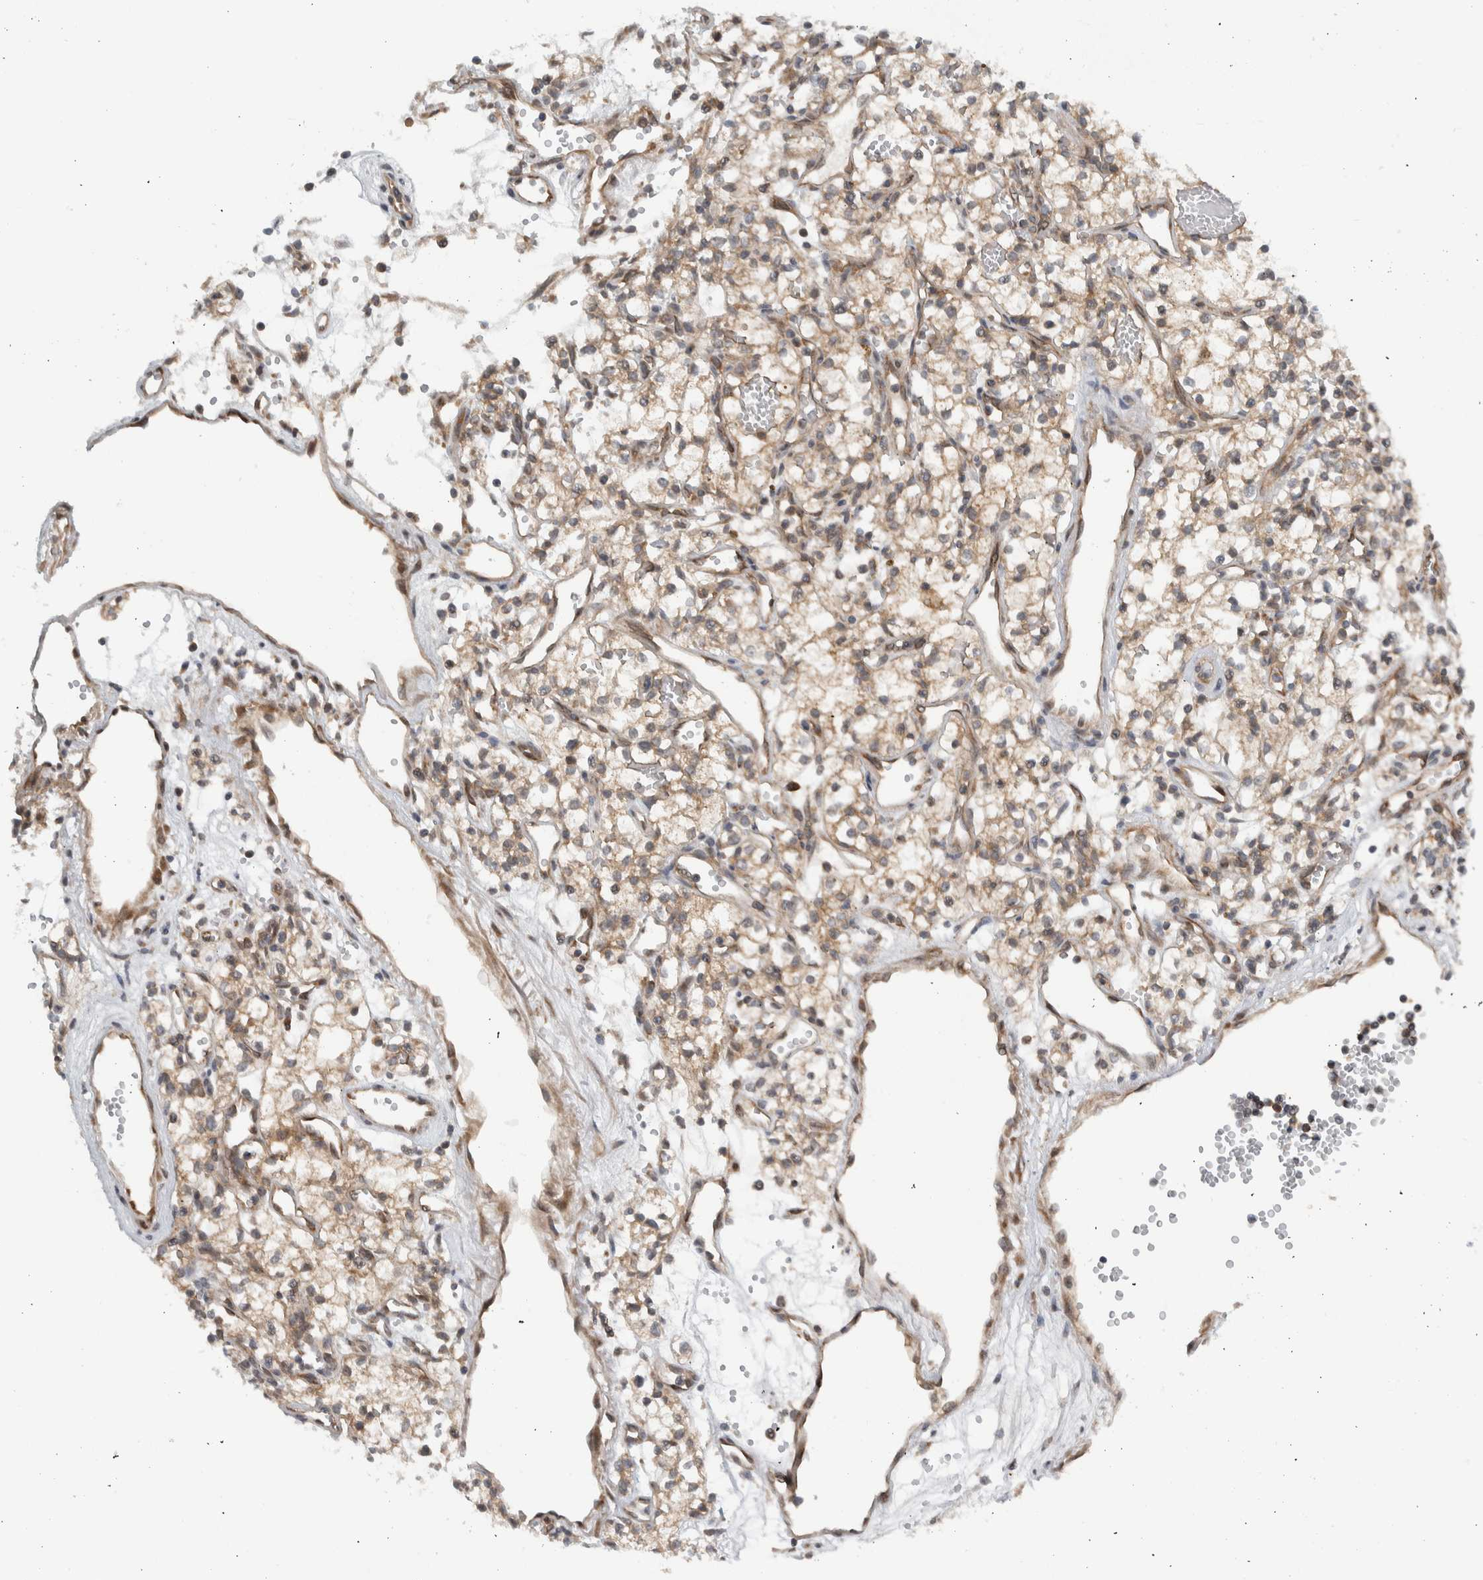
{"staining": {"intensity": "weak", "quantity": "25%-75%", "location": "cytoplasmic/membranous"}, "tissue": "renal cancer", "cell_type": "Tumor cells", "image_type": "cancer", "snomed": [{"axis": "morphology", "description": "Adenocarcinoma, NOS"}, {"axis": "topography", "description": "Kidney"}], "caption": "Immunohistochemical staining of renal adenocarcinoma exhibits low levels of weak cytoplasmic/membranous protein staining in approximately 25%-75% of tumor cells.", "gene": "CCDC43", "patient": {"sex": "male", "age": 59}}